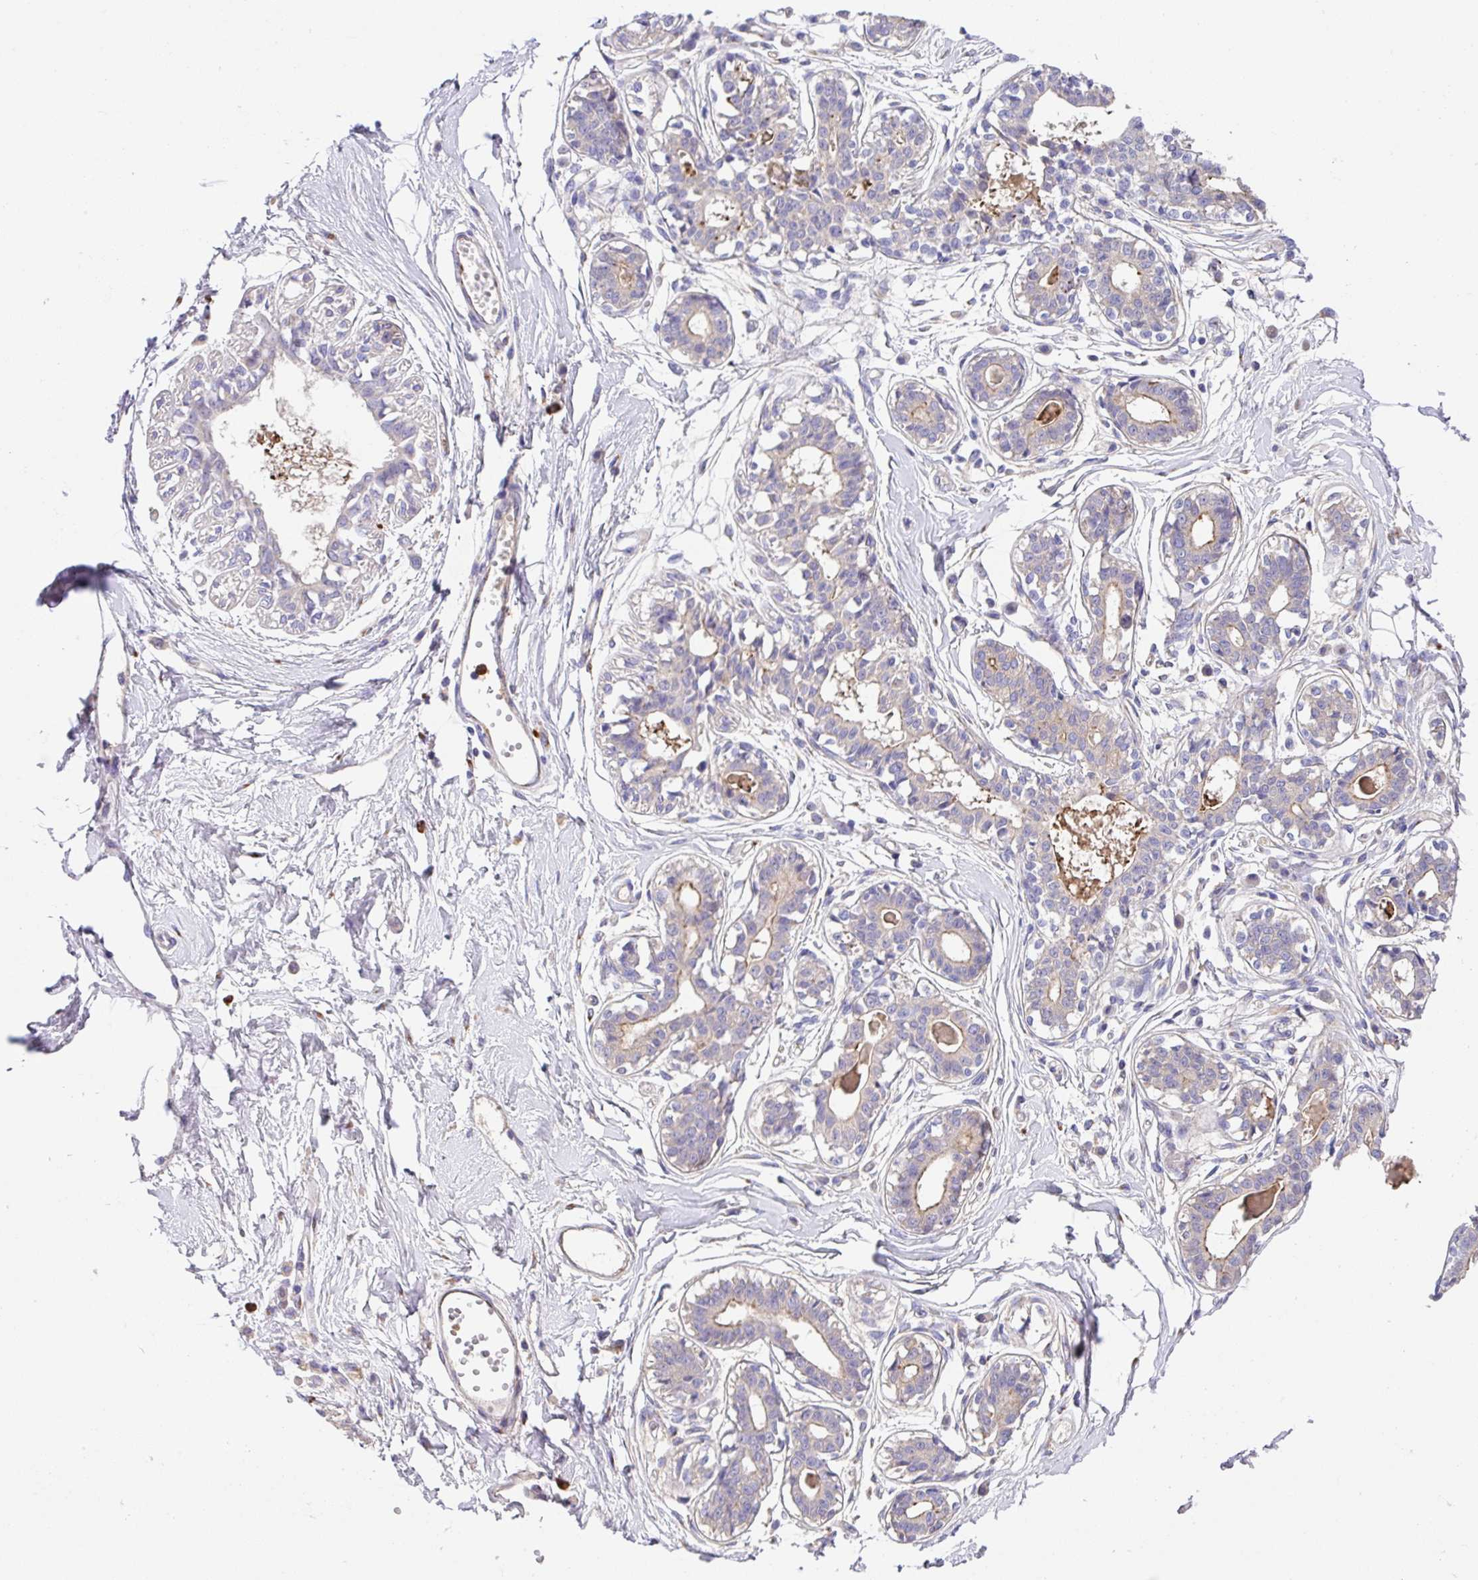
{"staining": {"intensity": "negative", "quantity": "none", "location": "none"}, "tissue": "breast", "cell_type": "Adipocytes", "image_type": "normal", "snomed": [{"axis": "morphology", "description": "Normal tissue, NOS"}, {"axis": "topography", "description": "Breast"}], "caption": "Adipocytes are negative for brown protein staining in unremarkable breast. (Stains: DAB (3,3'-diaminobenzidine) IHC with hematoxylin counter stain, Microscopy: brightfield microscopy at high magnification).", "gene": "CRISP3", "patient": {"sex": "female", "age": 45}}